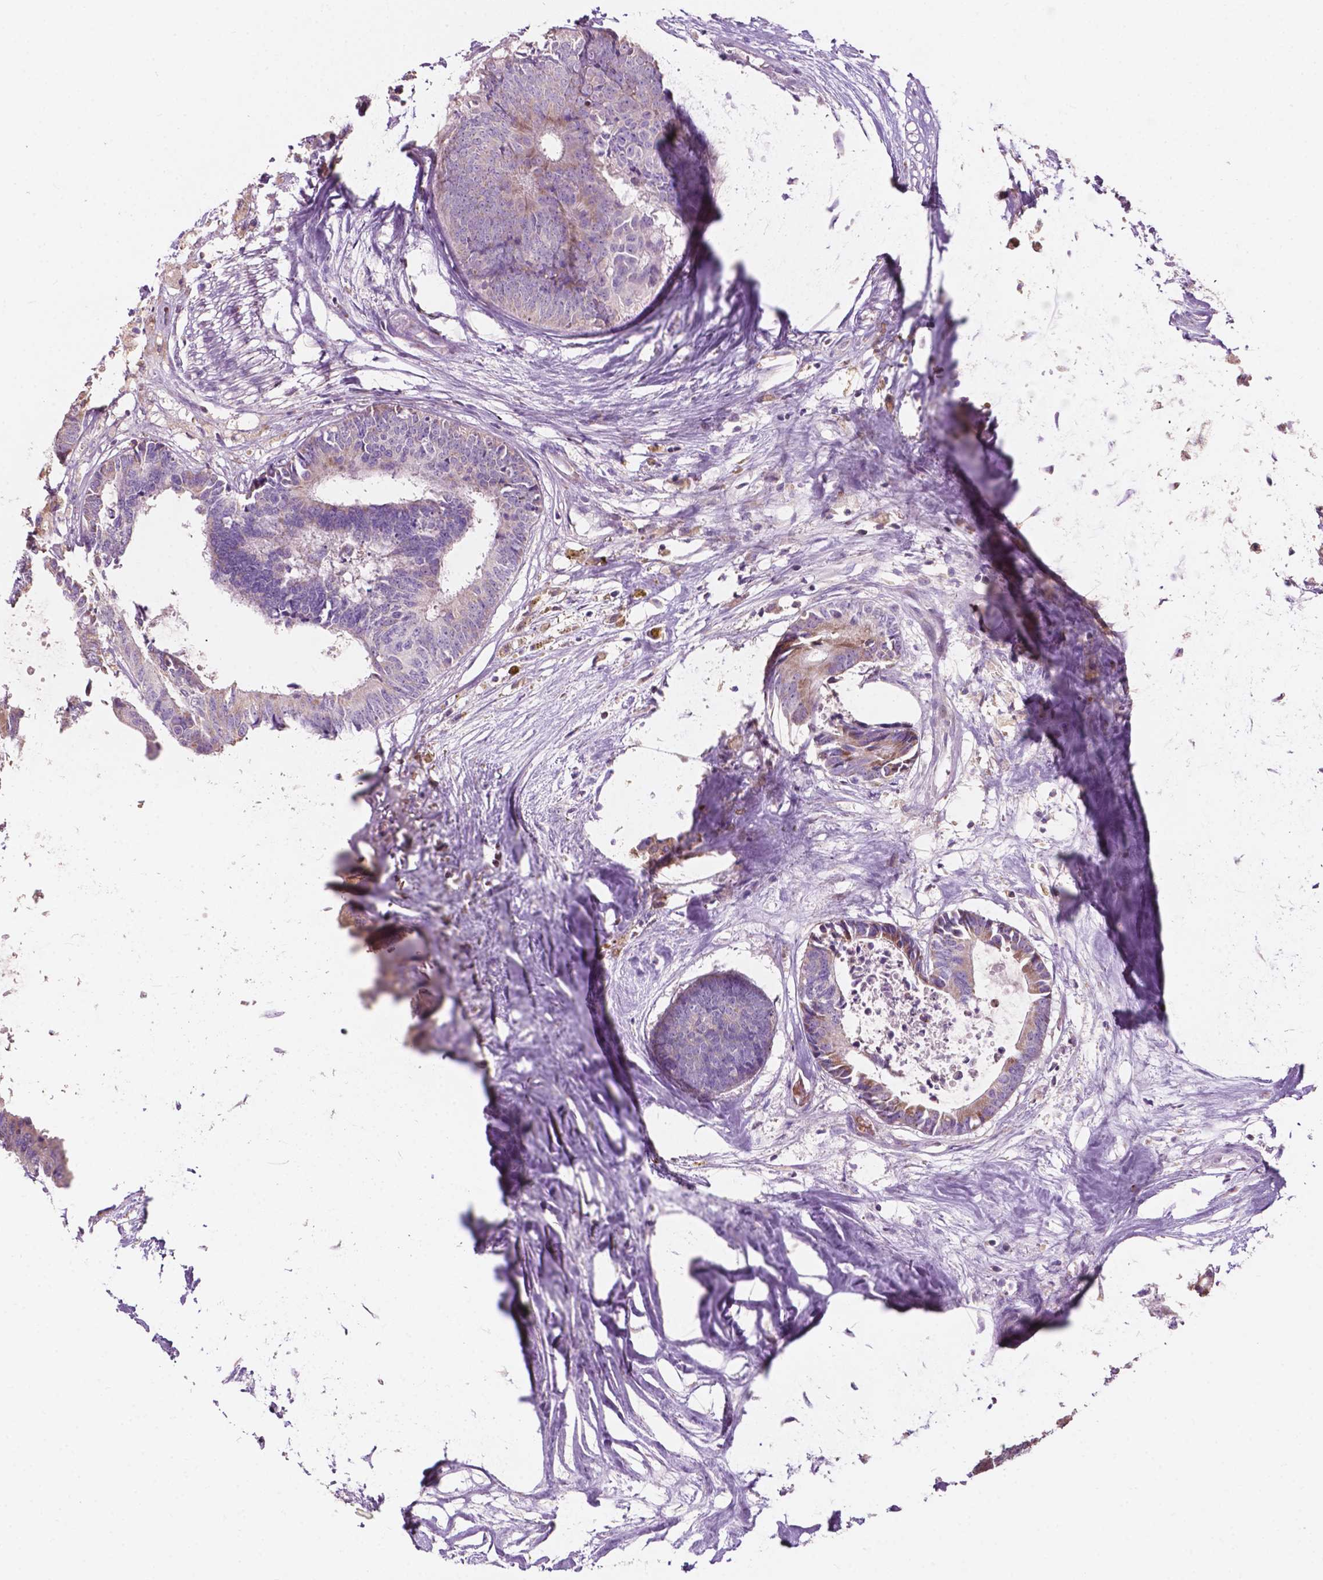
{"staining": {"intensity": "weak", "quantity": "<25%", "location": "cytoplasmic/membranous"}, "tissue": "colorectal cancer", "cell_type": "Tumor cells", "image_type": "cancer", "snomed": [{"axis": "morphology", "description": "Adenocarcinoma, NOS"}, {"axis": "topography", "description": "Colon"}, {"axis": "topography", "description": "Rectum"}], "caption": "A photomicrograph of human colorectal cancer is negative for staining in tumor cells.", "gene": "NDUFS1", "patient": {"sex": "male", "age": 57}}